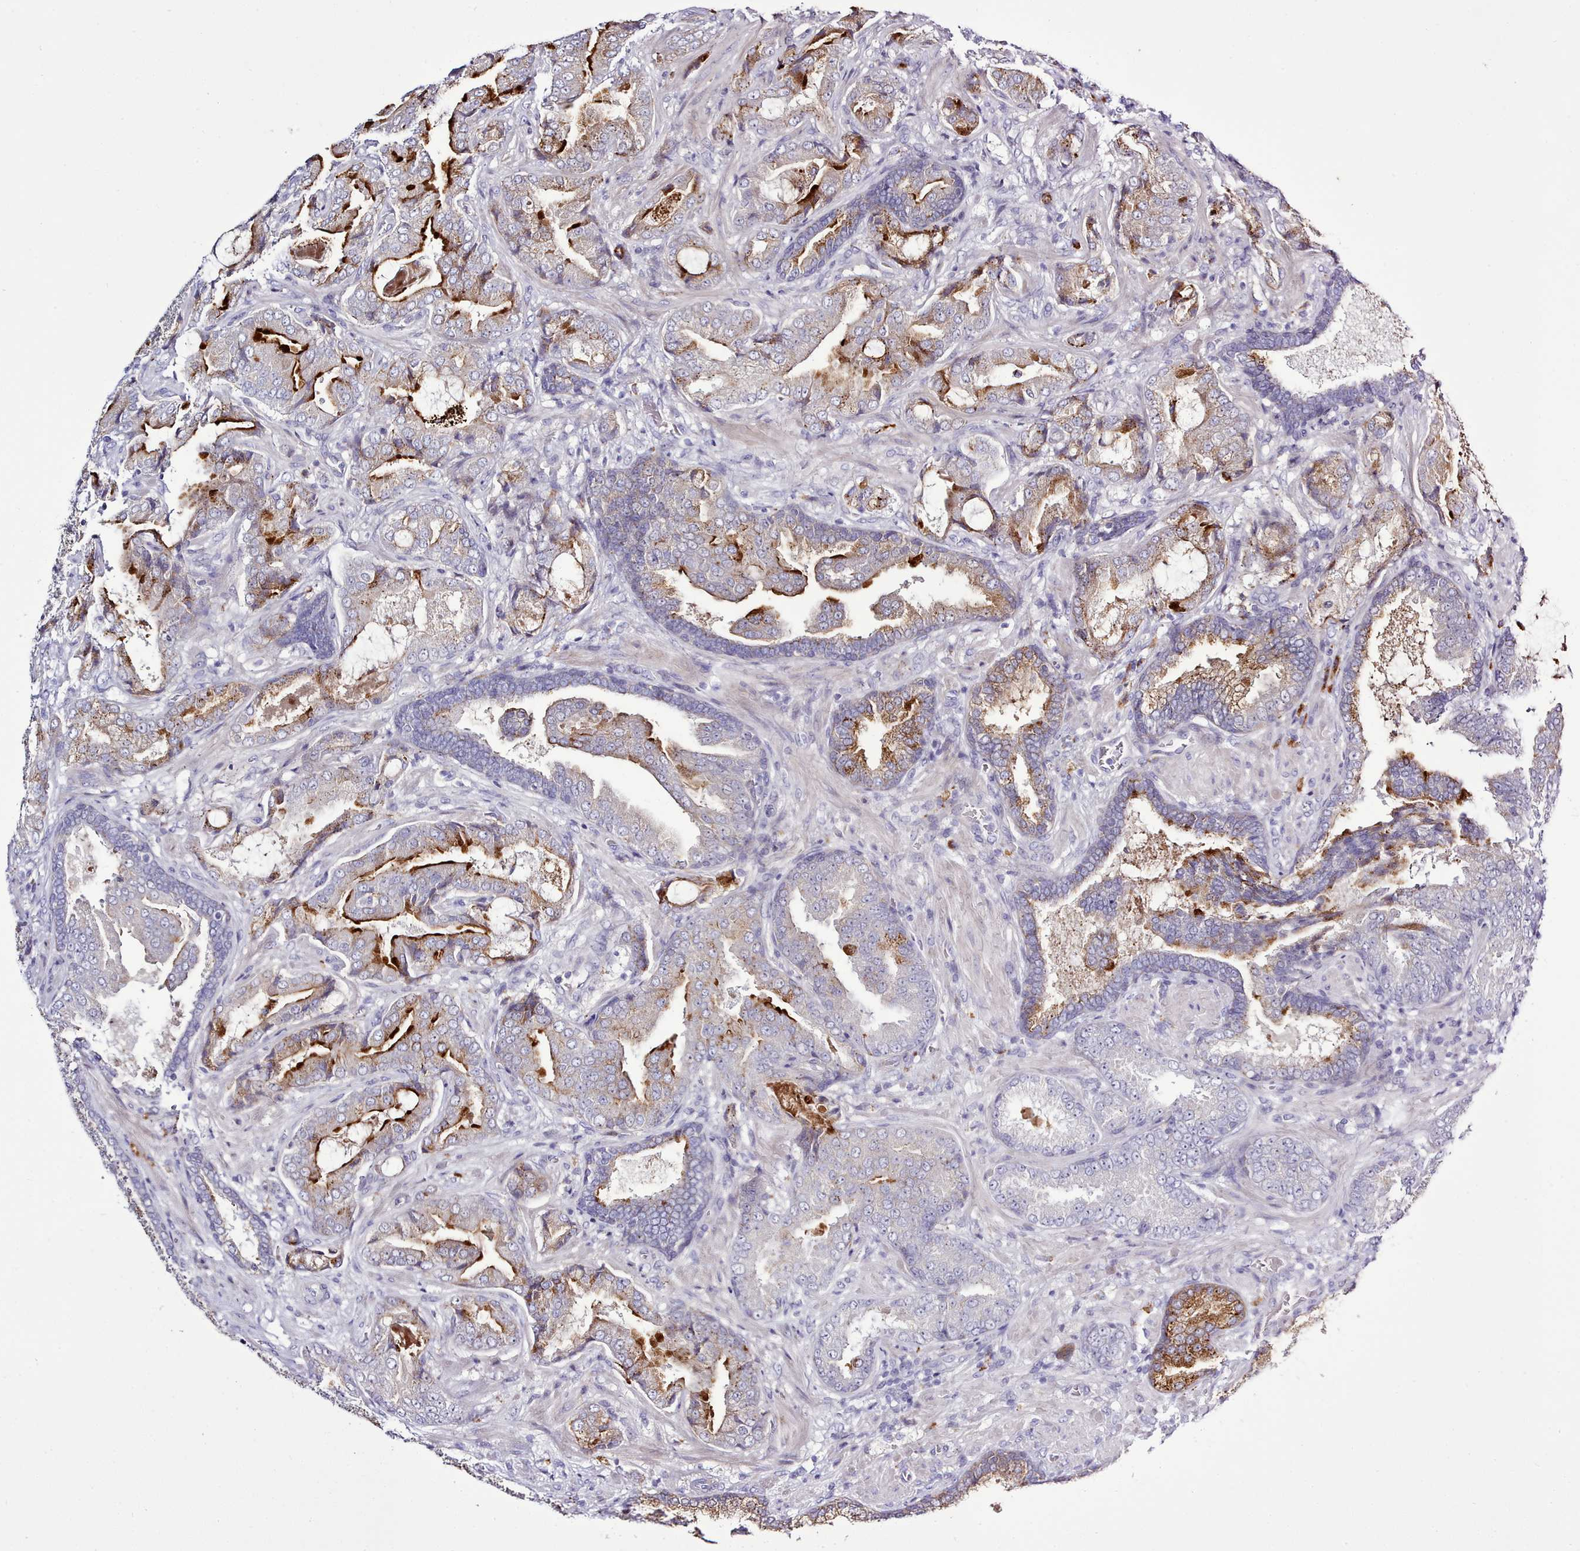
{"staining": {"intensity": "strong", "quantity": "25%-75%", "location": "cytoplasmic/membranous"}, "tissue": "prostate cancer", "cell_type": "Tumor cells", "image_type": "cancer", "snomed": [{"axis": "morphology", "description": "Adenocarcinoma, High grade"}, {"axis": "topography", "description": "Prostate"}], "caption": "Immunohistochemical staining of human prostate high-grade adenocarcinoma displays strong cytoplasmic/membranous protein positivity in approximately 25%-75% of tumor cells.", "gene": "SRD5A1", "patient": {"sex": "male", "age": 68}}